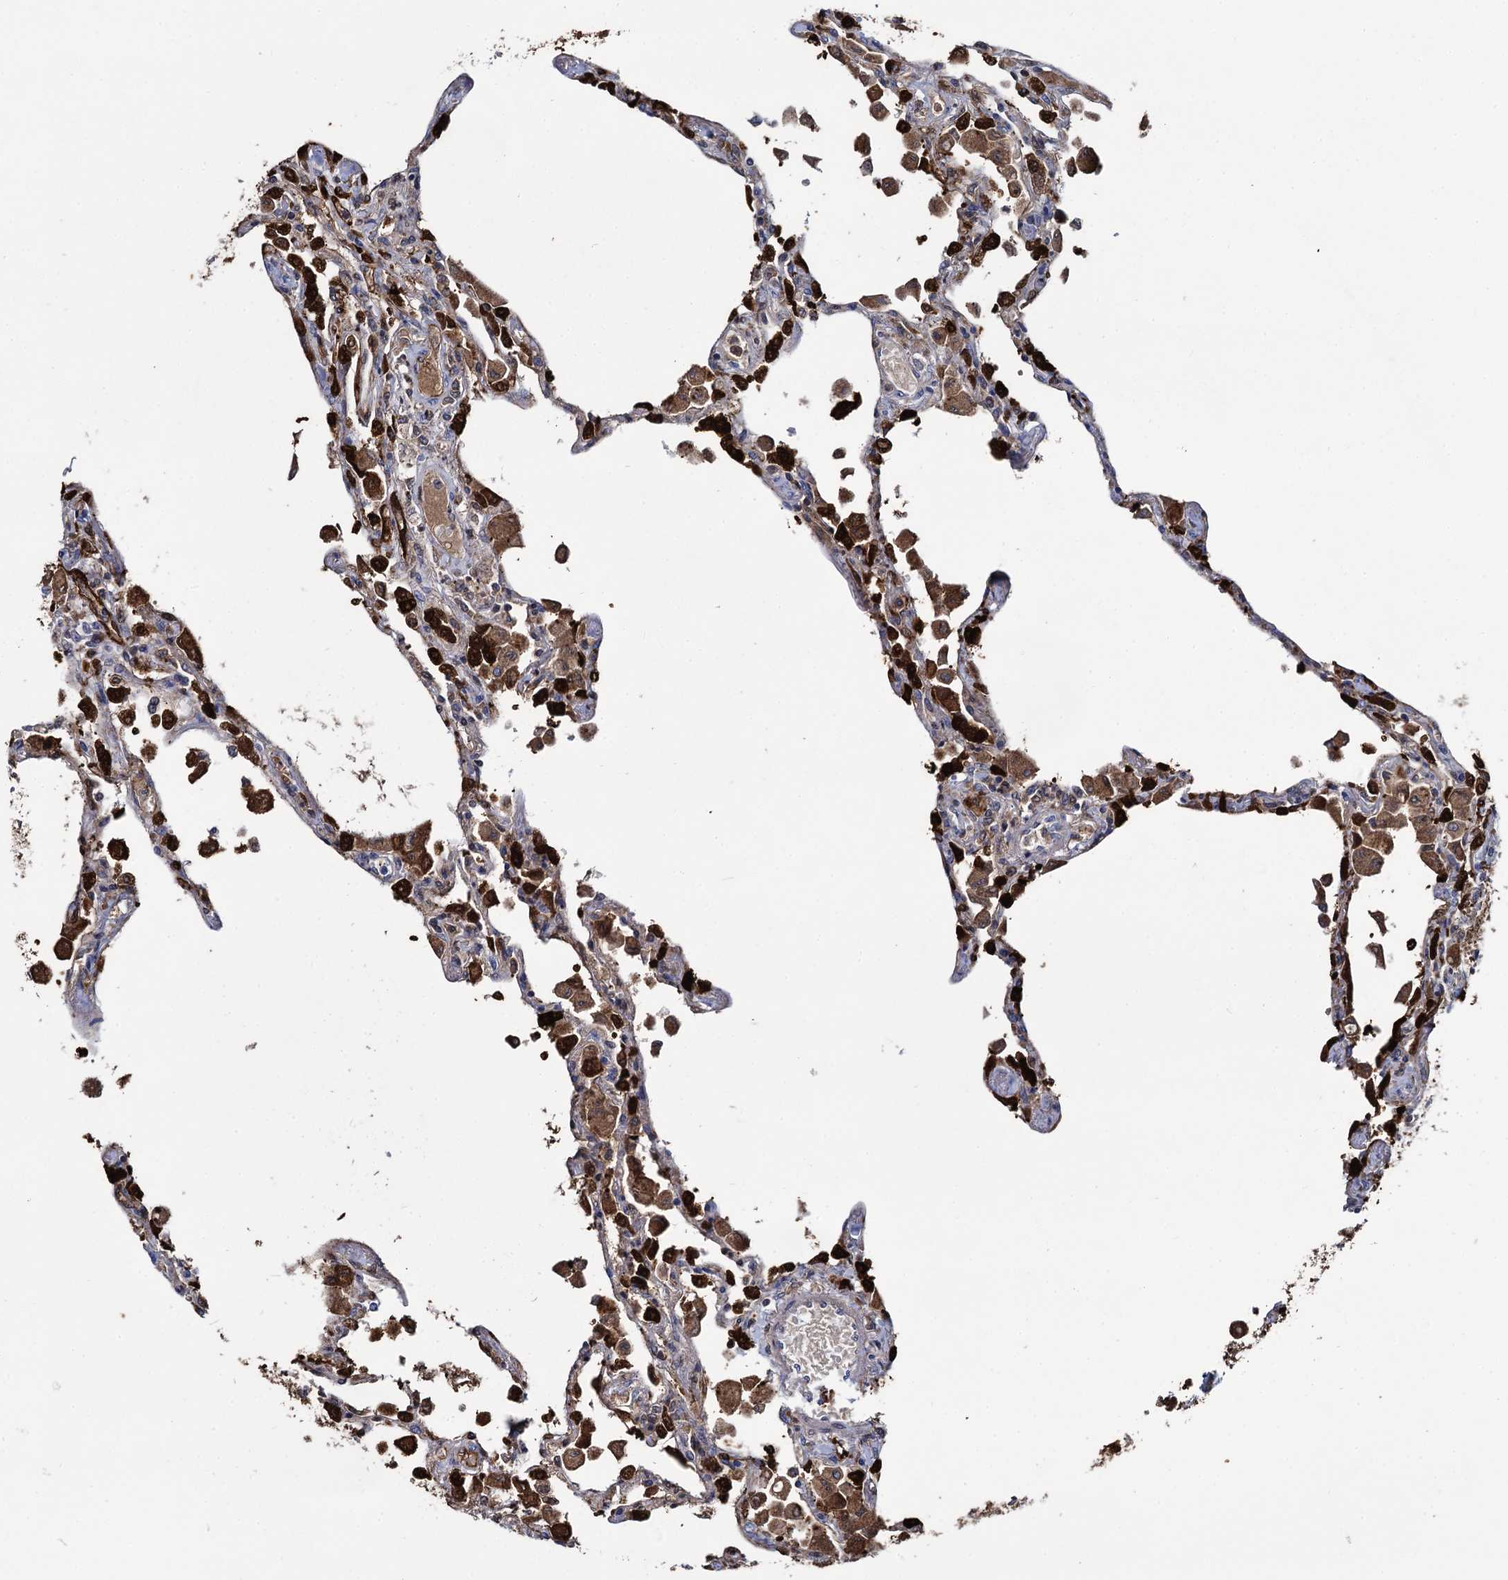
{"staining": {"intensity": "strong", "quantity": "<25%", "location": "cytoplasmic/membranous"}, "tissue": "lung", "cell_type": "Alveolar cells", "image_type": "normal", "snomed": [{"axis": "morphology", "description": "Normal tissue, NOS"}, {"axis": "topography", "description": "Bronchus"}, {"axis": "topography", "description": "Lung"}], "caption": "IHC of unremarkable lung shows medium levels of strong cytoplasmic/membranous positivity in about <25% of alveolar cells.", "gene": "FABP5", "patient": {"sex": "female", "age": 49}}